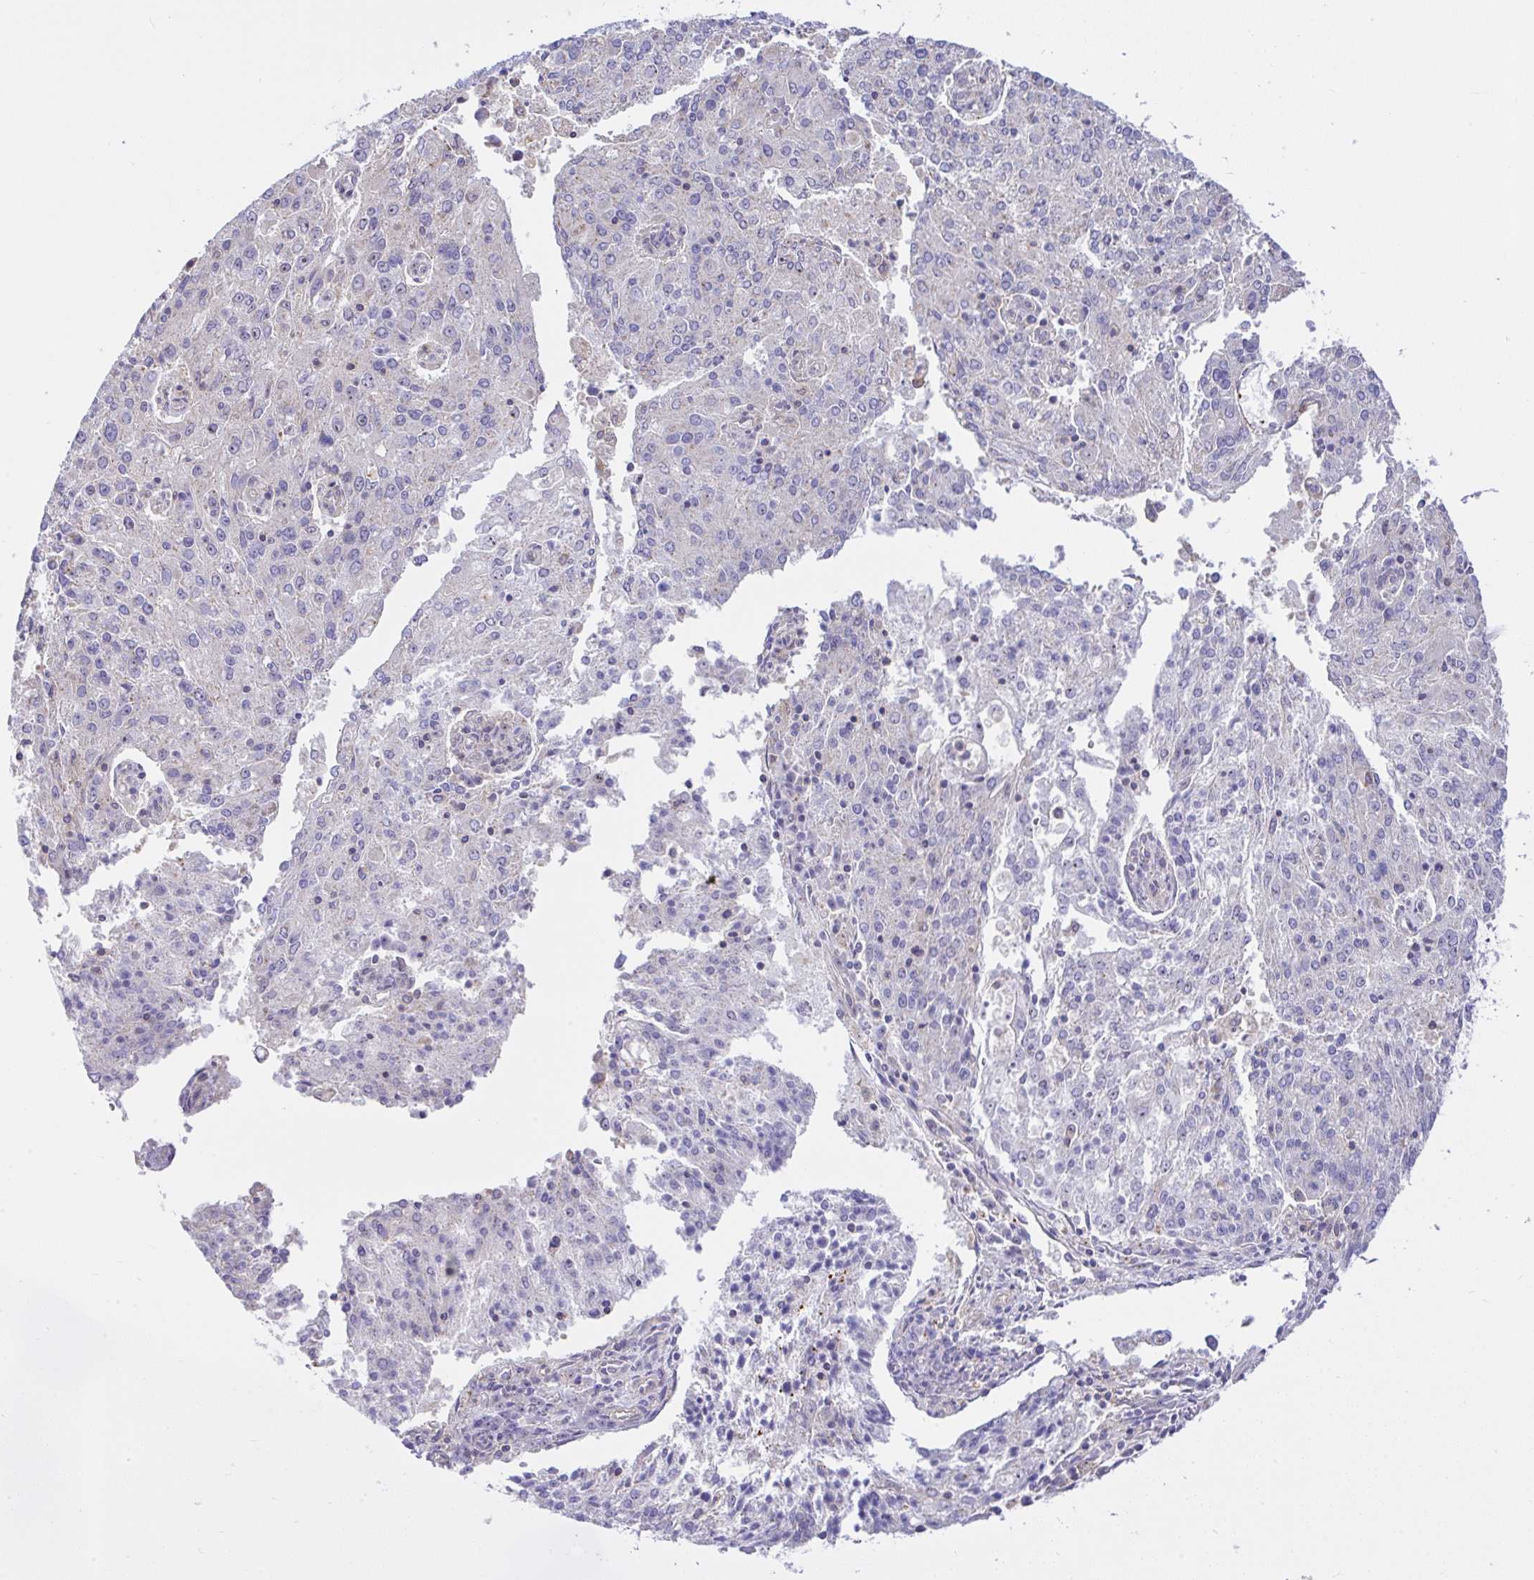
{"staining": {"intensity": "negative", "quantity": "none", "location": "none"}, "tissue": "endometrial cancer", "cell_type": "Tumor cells", "image_type": "cancer", "snomed": [{"axis": "morphology", "description": "Adenocarcinoma, NOS"}, {"axis": "topography", "description": "Endometrium"}], "caption": "The immunohistochemistry image has no significant positivity in tumor cells of endometrial cancer tissue. (IHC, brightfield microscopy, high magnification).", "gene": "CCDC142", "patient": {"sex": "female", "age": 82}}